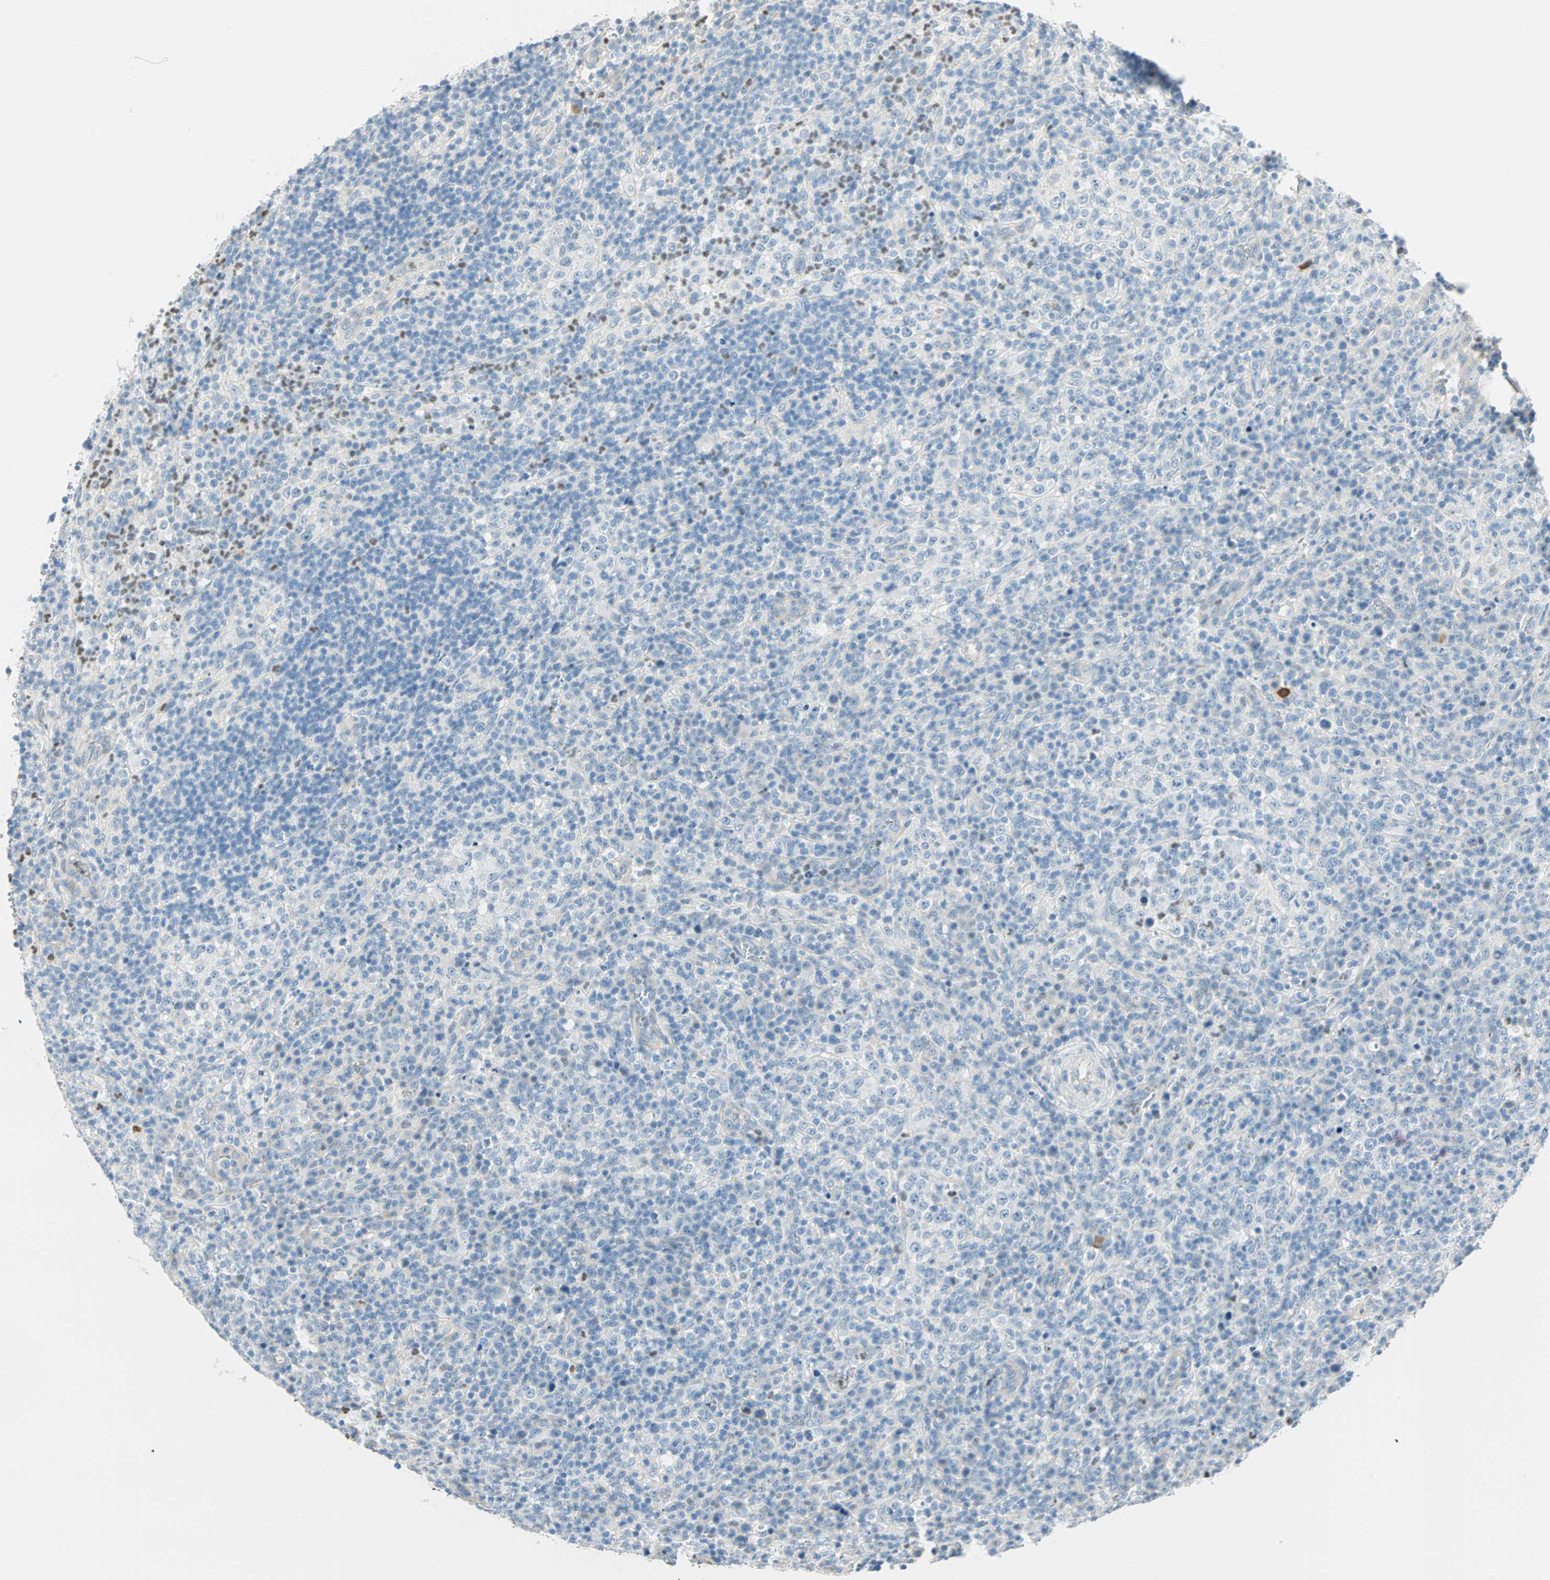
{"staining": {"intensity": "negative", "quantity": "none", "location": "none"}, "tissue": "lymphoma", "cell_type": "Tumor cells", "image_type": "cancer", "snomed": [{"axis": "morphology", "description": "Malignant lymphoma, non-Hodgkin's type, High grade"}, {"axis": "topography", "description": "Lymph node"}], "caption": "Tumor cells are negative for protein expression in human lymphoma.", "gene": "MLLT10", "patient": {"sex": "female", "age": 76}}